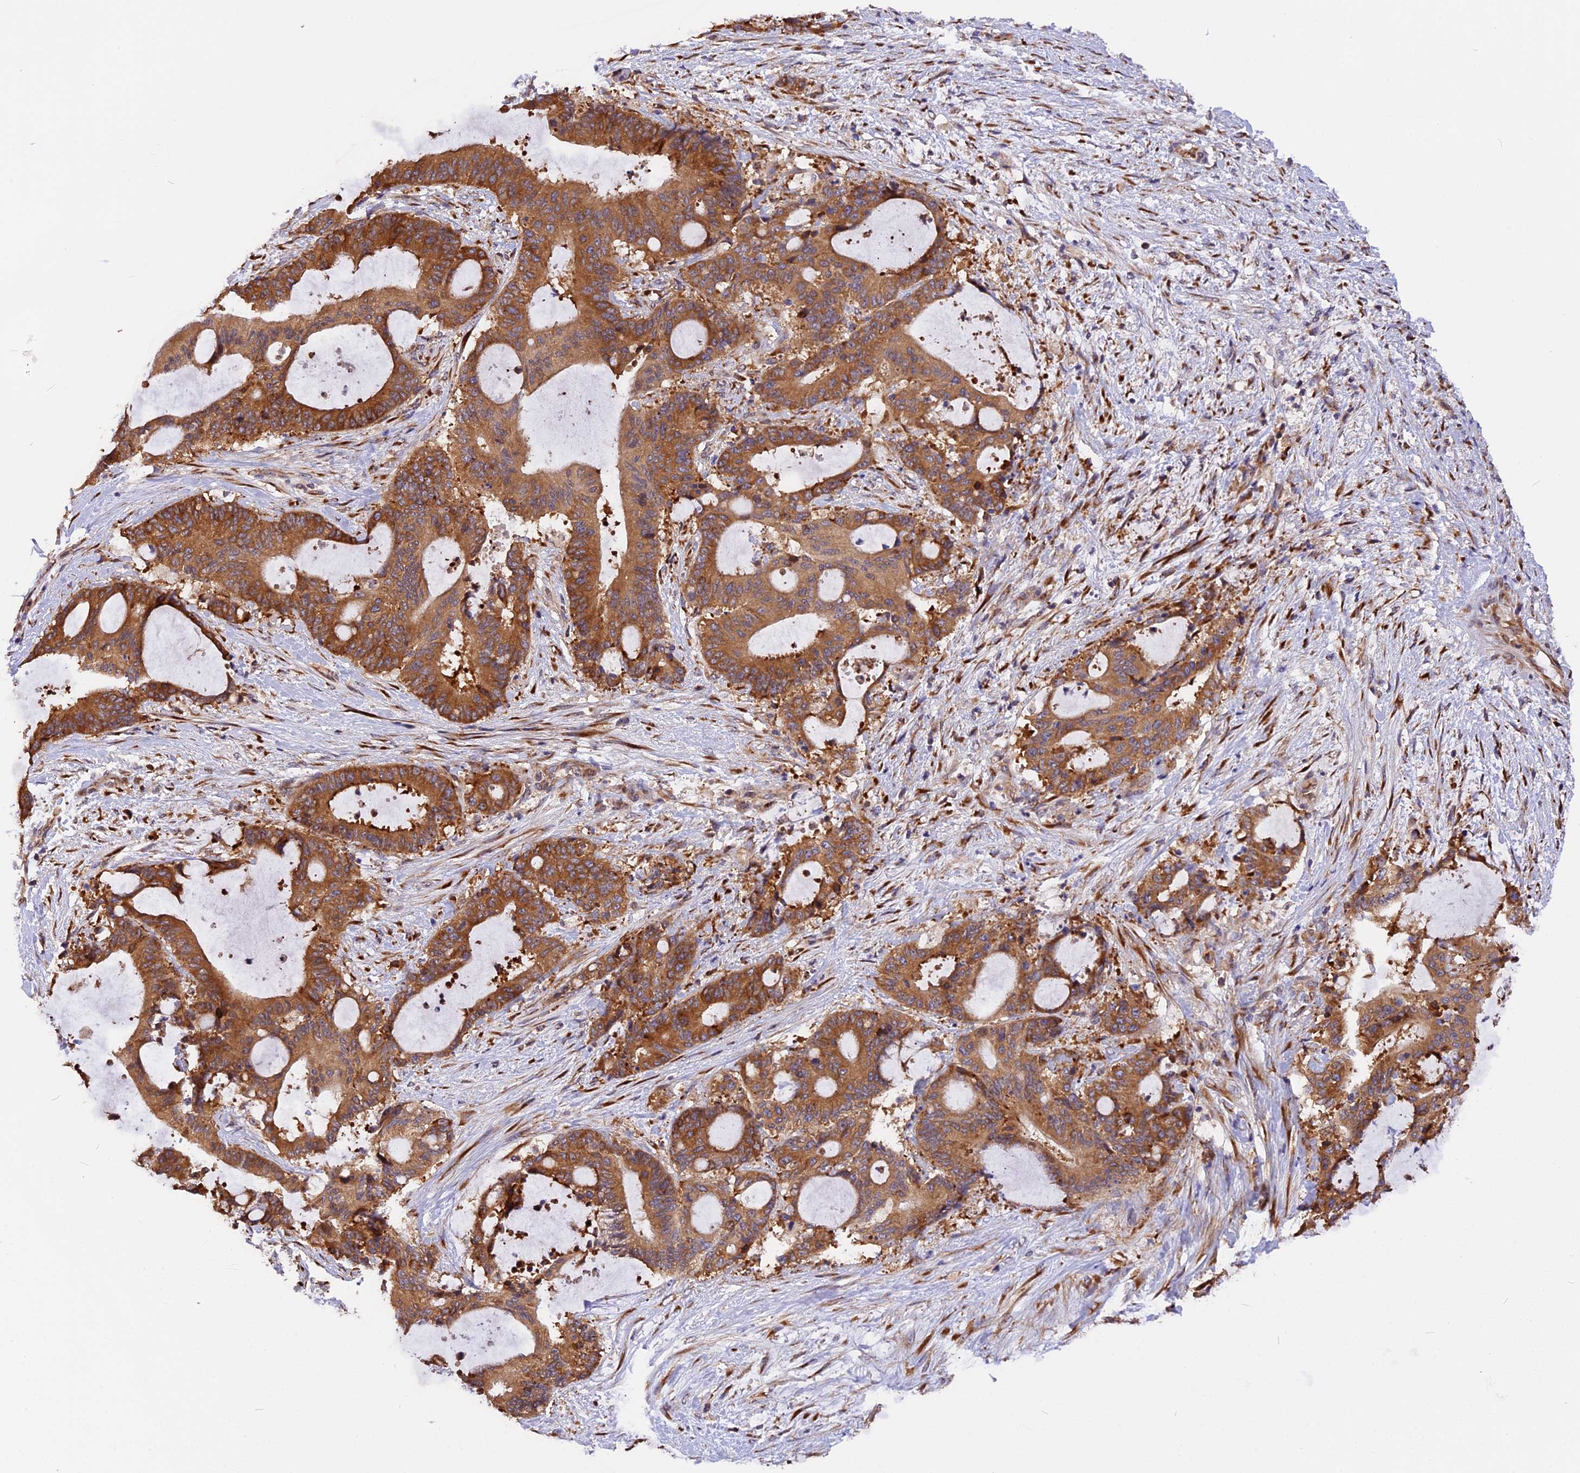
{"staining": {"intensity": "moderate", "quantity": ">75%", "location": "cytoplasmic/membranous"}, "tissue": "liver cancer", "cell_type": "Tumor cells", "image_type": "cancer", "snomed": [{"axis": "morphology", "description": "Normal tissue, NOS"}, {"axis": "morphology", "description": "Cholangiocarcinoma"}, {"axis": "topography", "description": "Liver"}, {"axis": "topography", "description": "Peripheral nerve tissue"}], "caption": "Cholangiocarcinoma (liver) was stained to show a protein in brown. There is medium levels of moderate cytoplasmic/membranous staining in approximately >75% of tumor cells.", "gene": "GNPTAB", "patient": {"sex": "female", "age": 73}}